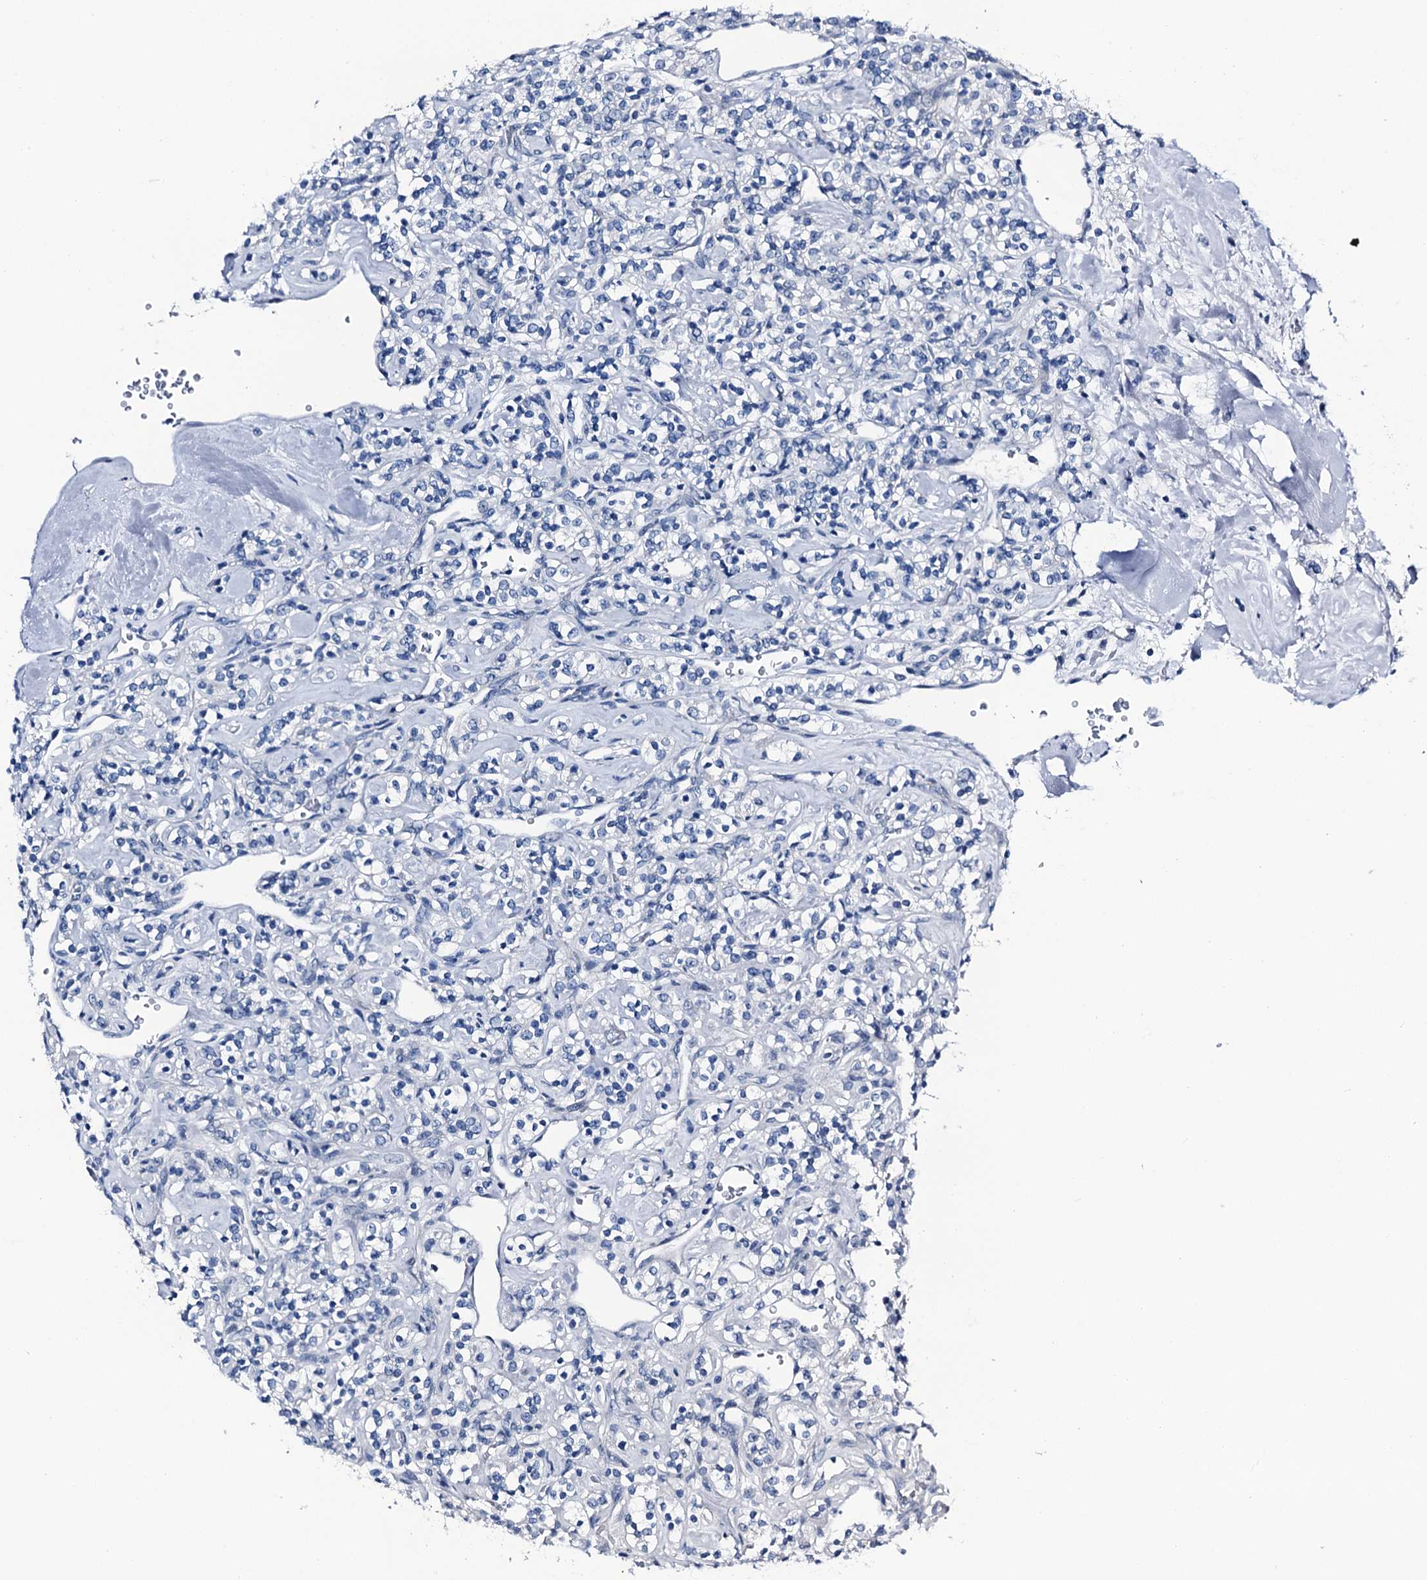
{"staining": {"intensity": "negative", "quantity": "none", "location": "none"}, "tissue": "renal cancer", "cell_type": "Tumor cells", "image_type": "cancer", "snomed": [{"axis": "morphology", "description": "Adenocarcinoma, NOS"}, {"axis": "topography", "description": "Kidney"}], "caption": "DAB (3,3'-diaminobenzidine) immunohistochemical staining of human adenocarcinoma (renal) shows no significant staining in tumor cells.", "gene": "LYPD3", "patient": {"sex": "male", "age": 77}}